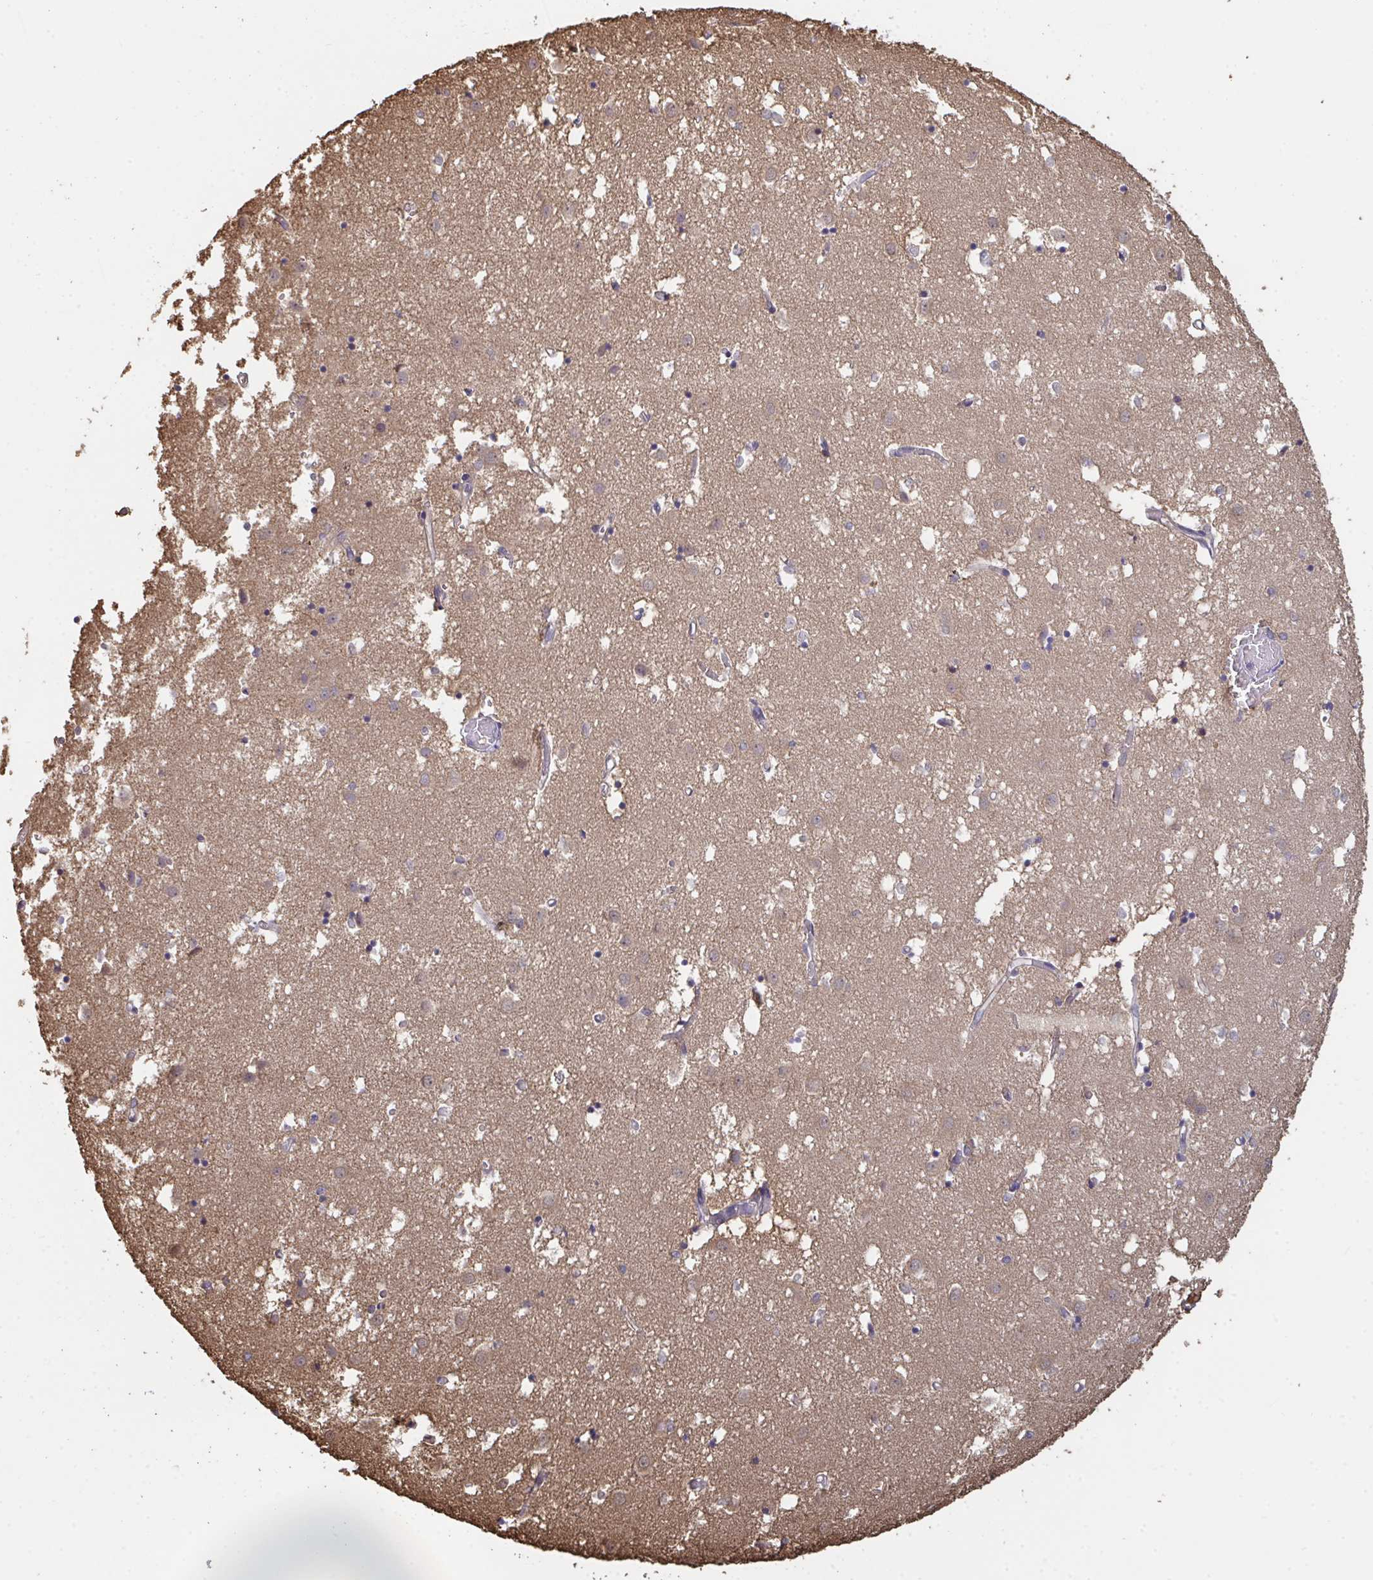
{"staining": {"intensity": "weak", "quantity": "25%-75%", "location": "cytoplasmic/membranous"}, "tissue": "caudate", "cell_type": "Glial cells", "image_type": "normal", "snomed": [{"axis": "morphology", "description": "Normal tissue, NOS"}, {"axis": "topography", "description": "Lateral ventricle wall"}], "caption": "A low amount of weak cytoplasmic/membranous staining is identified in approximately 25%-75% of glial cells in unremarkable caudate.", "gene": "TTC9C", "patient": {"sex": "male", "age": 70}}